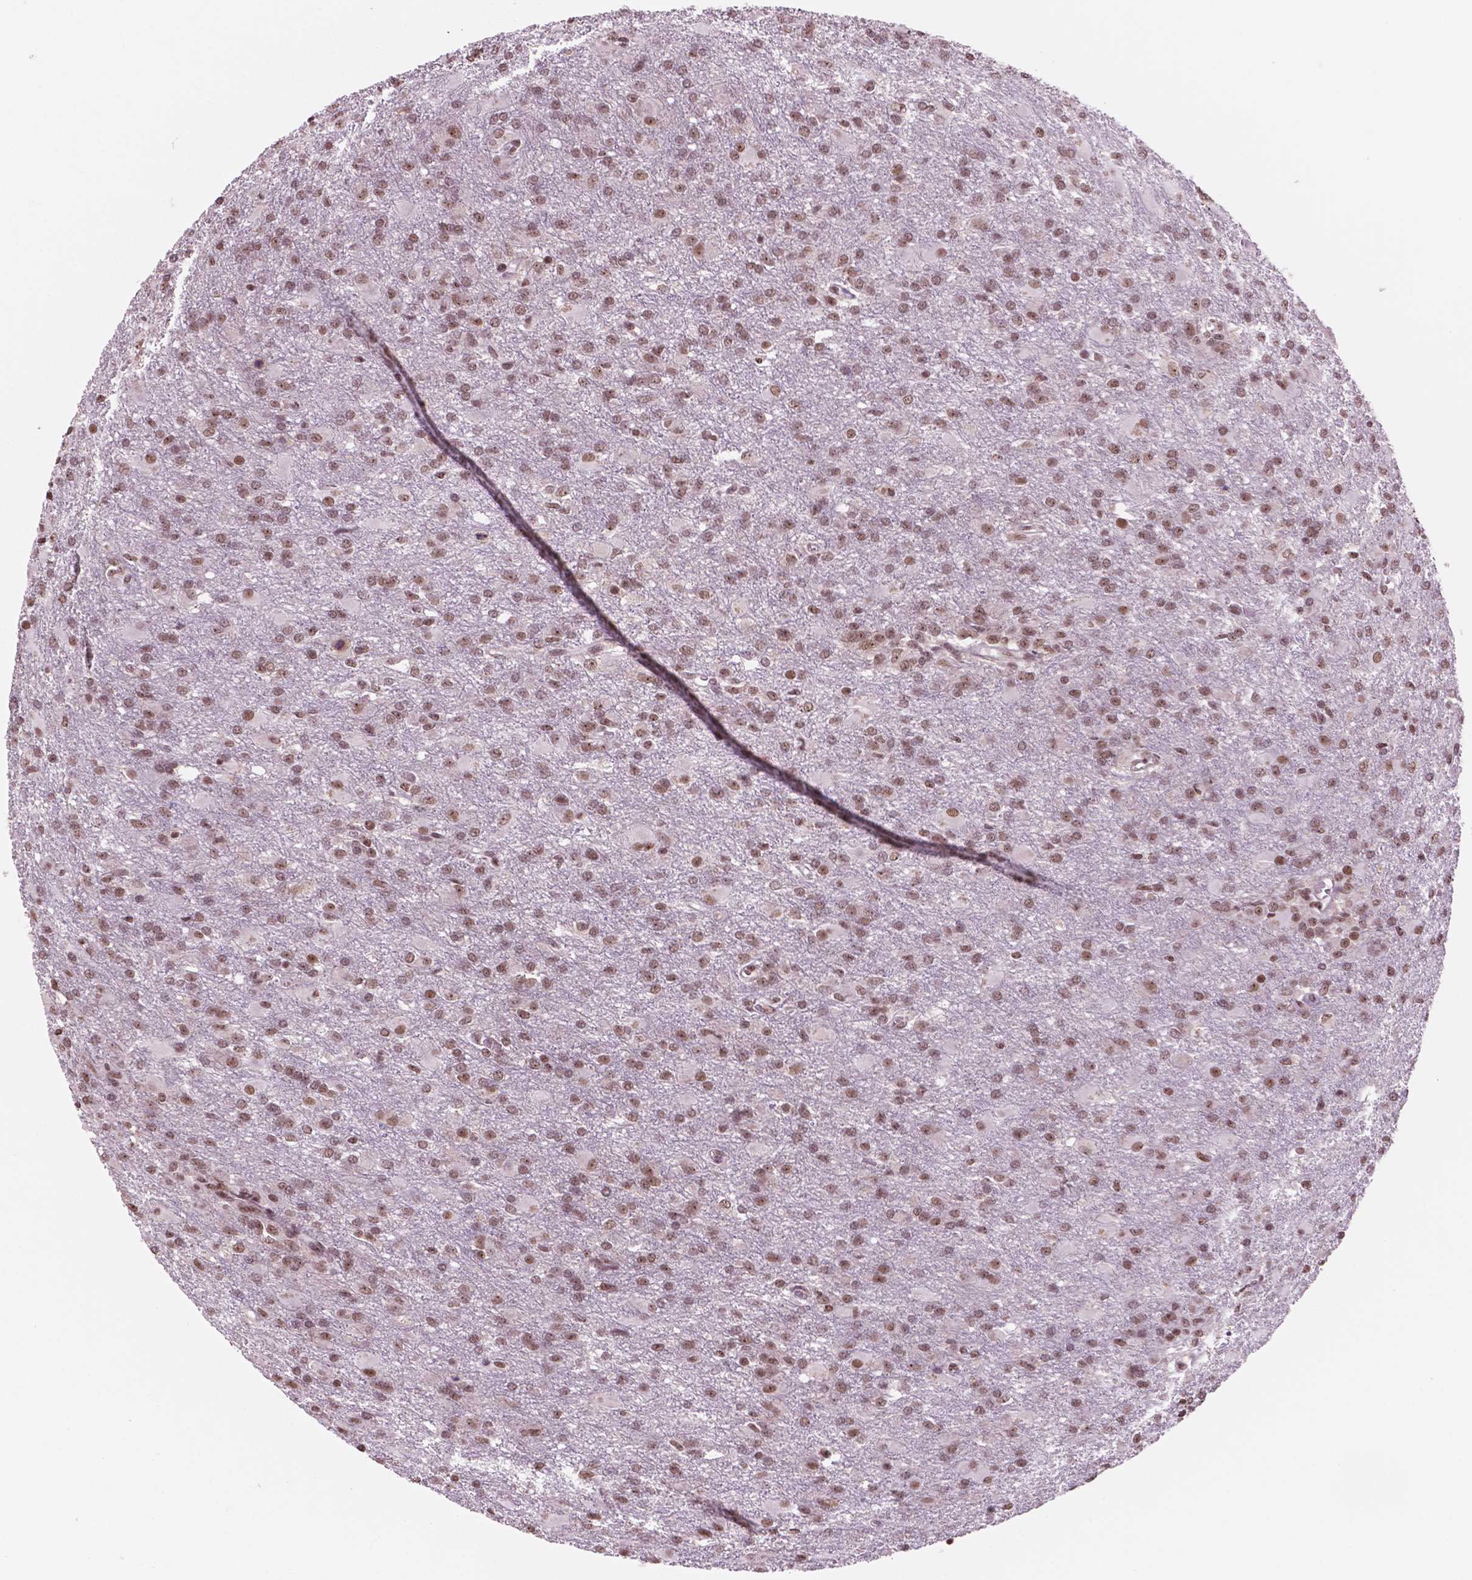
{"staining": {"intensity": "moderate", "quantity": ">75%", "location": "nuclear"}, "tissue": "glioma", "cell_type": "Tumor cells", "image_type": "cancer", "snomed": [{"axis": "morphology", "description": "Glioma, malignant, High grade"}, {"axis": "topography", "description": "Brain"}], "caption": "The micrograph reveals immunohistochemical staining of glioma. There is moderate nuclear staining is identified in about >75% of tumor cells.", "gene": "POLR2E", "patient": {"sex": "male", "age": 68}}